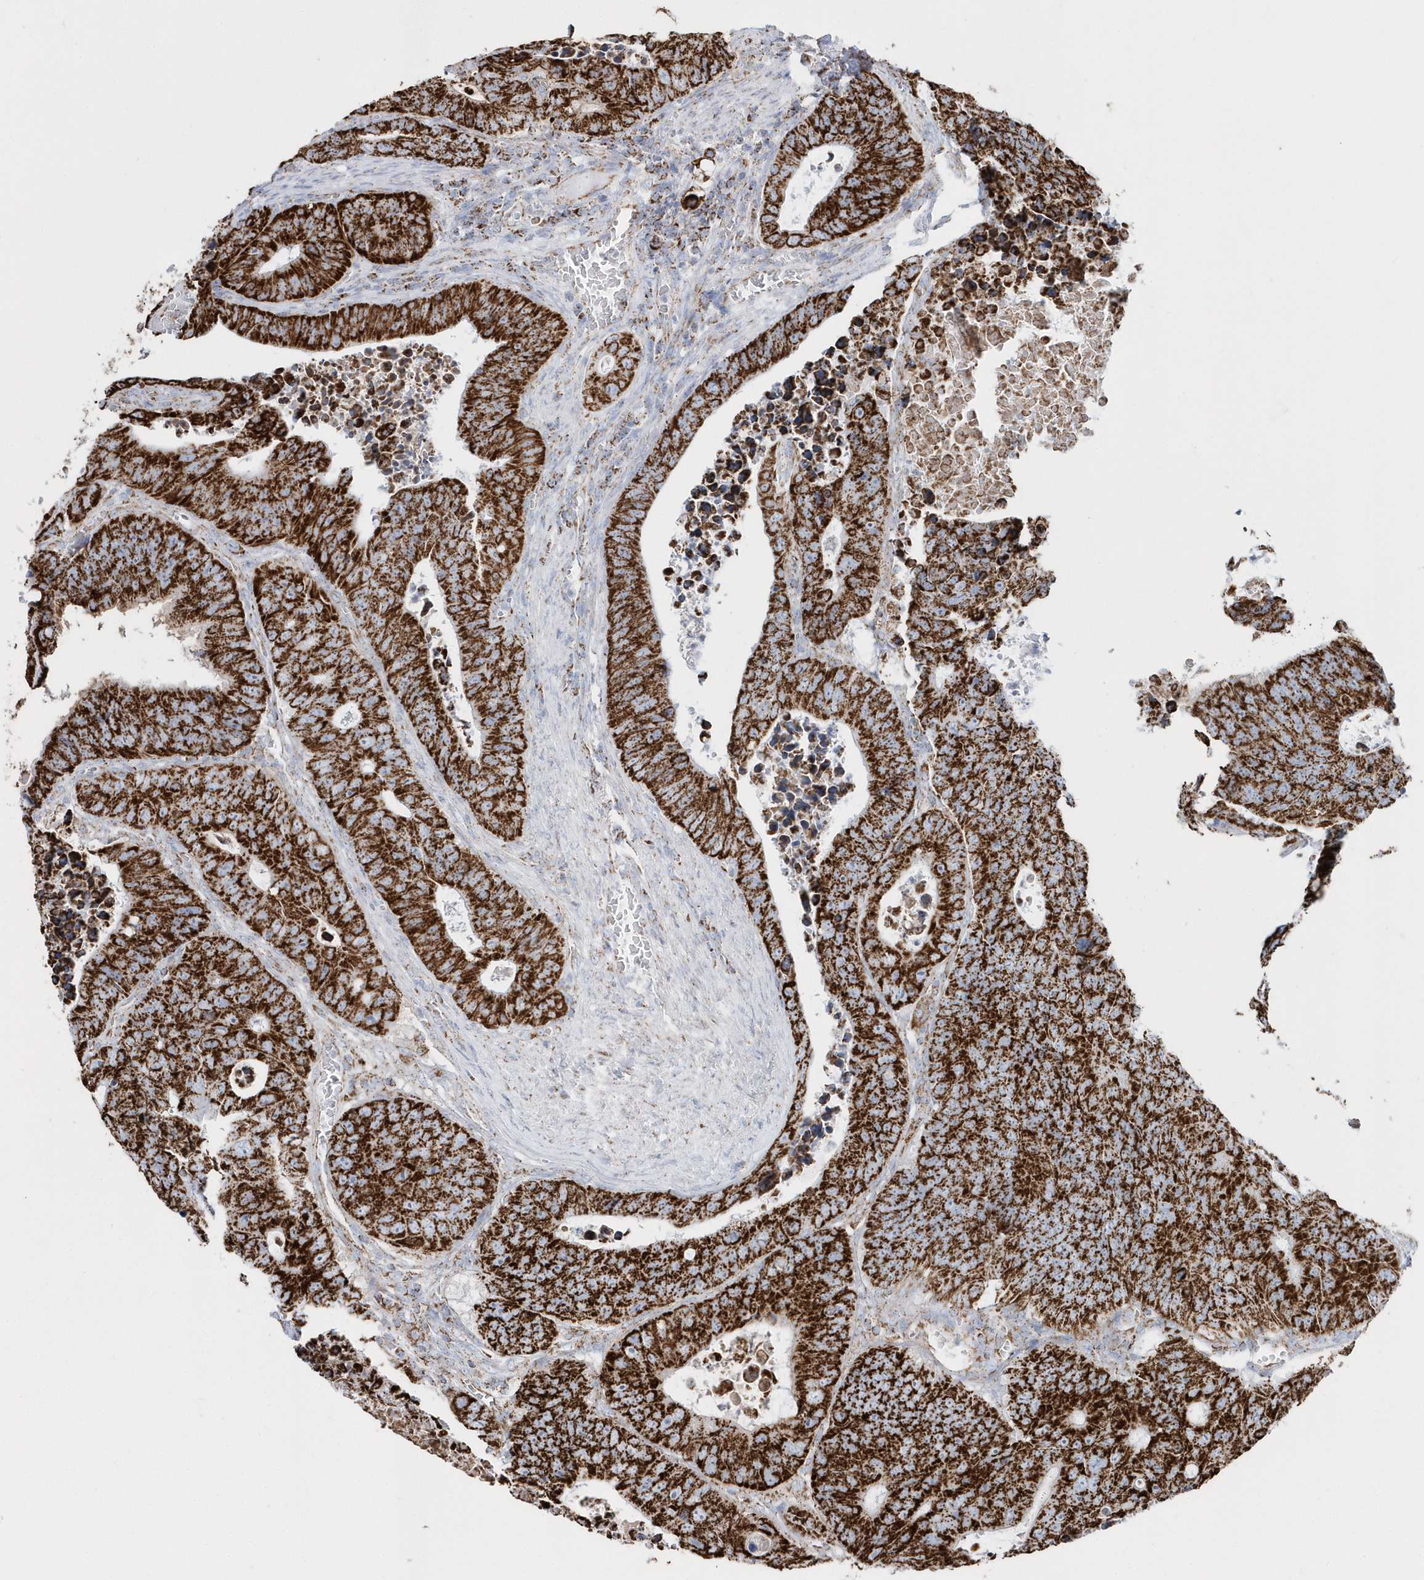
{"staining": {"intensity": "strong", "quantity": ">75%", "location": "cytoplasmic/membranous"}, "tissue": "colorectal cancer", "cell_type": "Tumor cells", "image_type": "cancer", "snomed": [{"axis": "morphology", "description": "Adenocarcinoma, NOS"}, {"axis": "topography", "description": "Colon"}], "caption": "Immunohistochemical staining of human colorectal adenocarcinoma demonstrates high levels of strong cytoplasmic/membranous staining in approximately >75% of tumor cells. (DAB (3,3'-diaminobenzidine) IHC with brightfield microscopy, high magnification).", "gene": "TMCO6", "patient": {"sex": "male", "age": 87}}